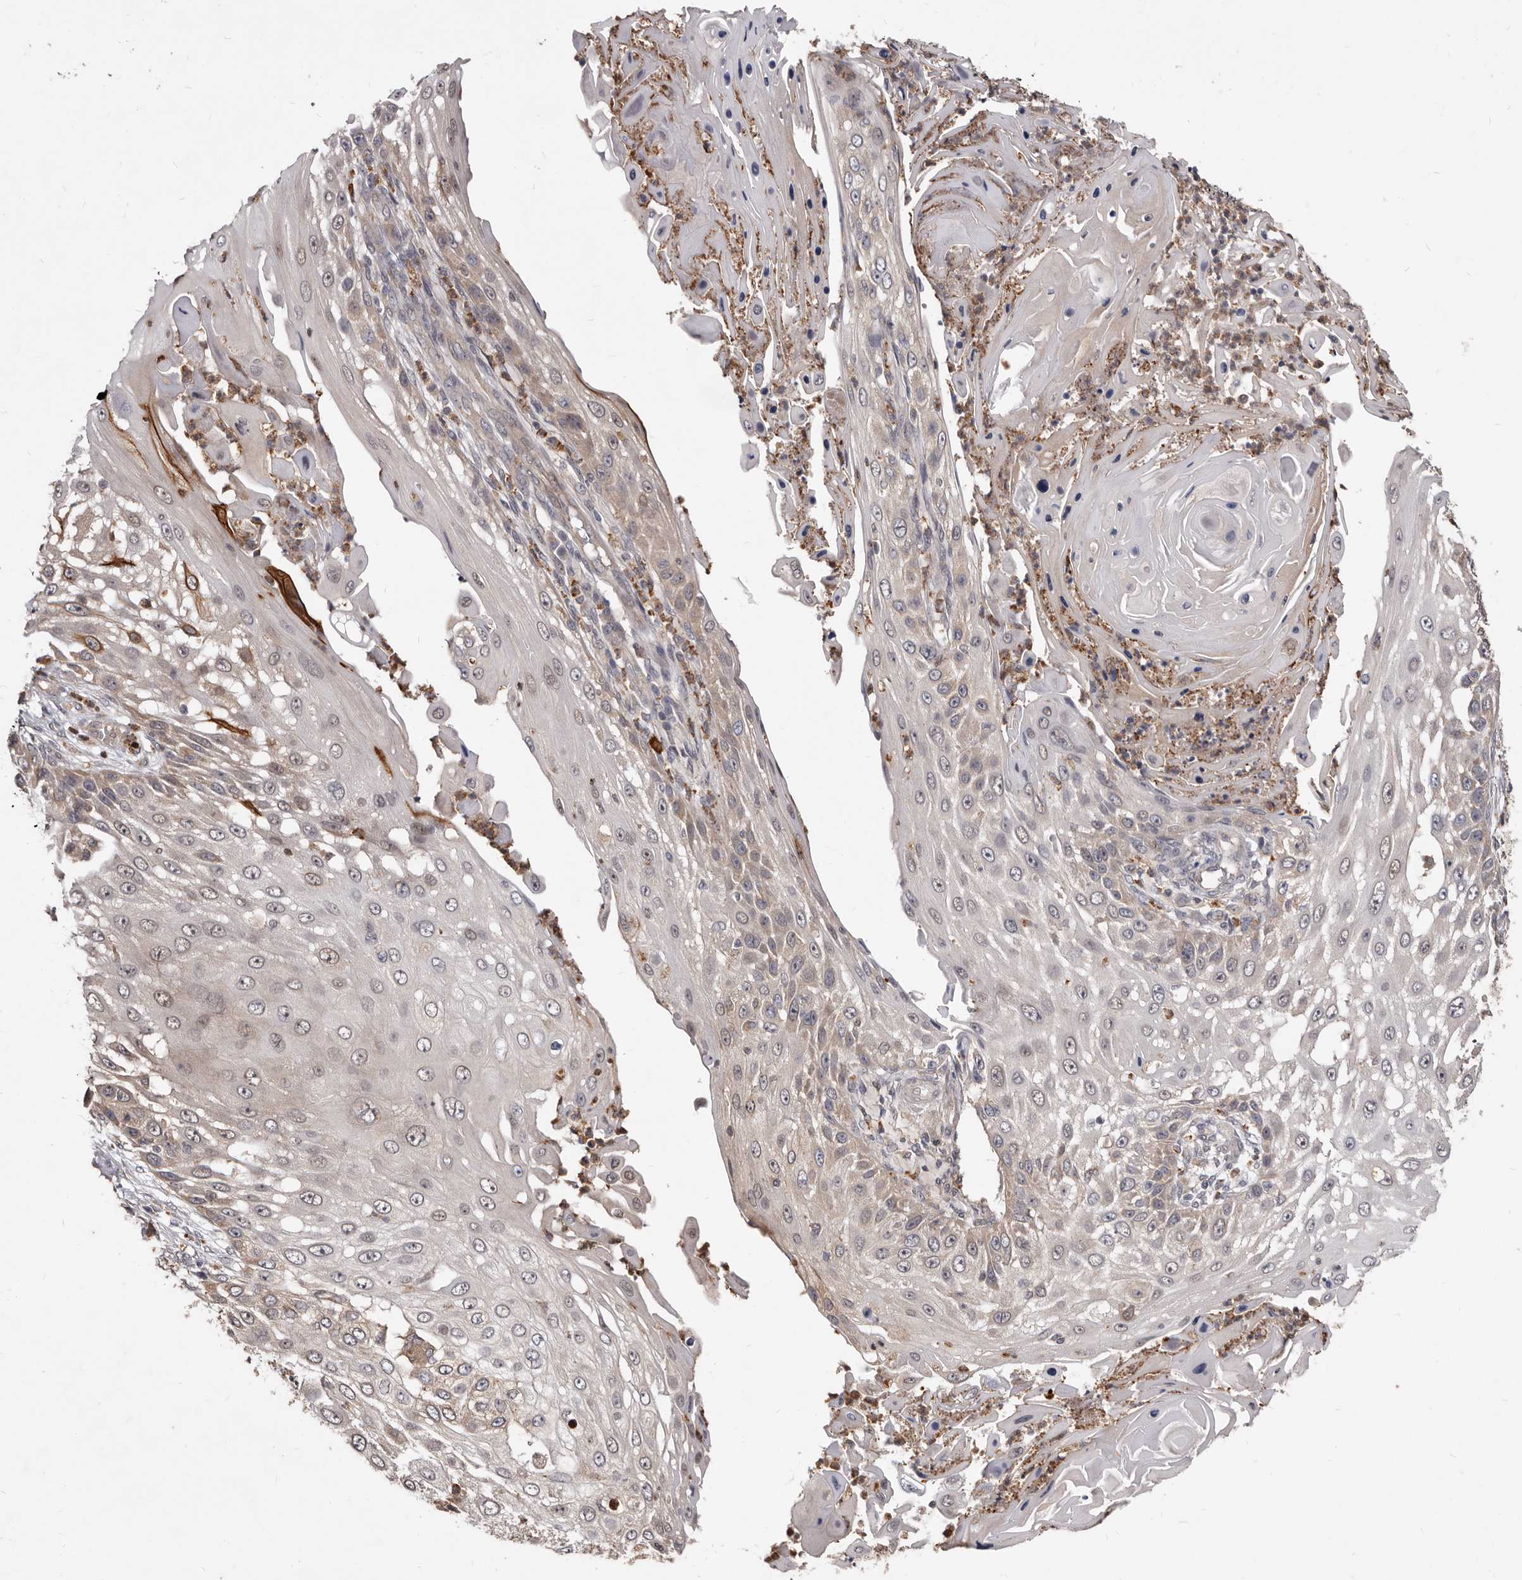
{"staining": {"intensity": "weak", "quantity": "<25%", "location": "cytoplasmic/membranous"}, "tissue": "skin cancer", "cell_type": "Tumor cells", "image_type": "cancer", "snomed": [{"axis": "morphology", "description": "Squamous cell carcinoma, NOS"}, {"axis": "topography", "description": "Skin"}], "caption": "This is a photomicrograph of immunohistochemistry staining of skin cancer, which shows no positivity in tumor cells.", "gene": "ACLY", "patient": {"sex": "female", "age": 44}}